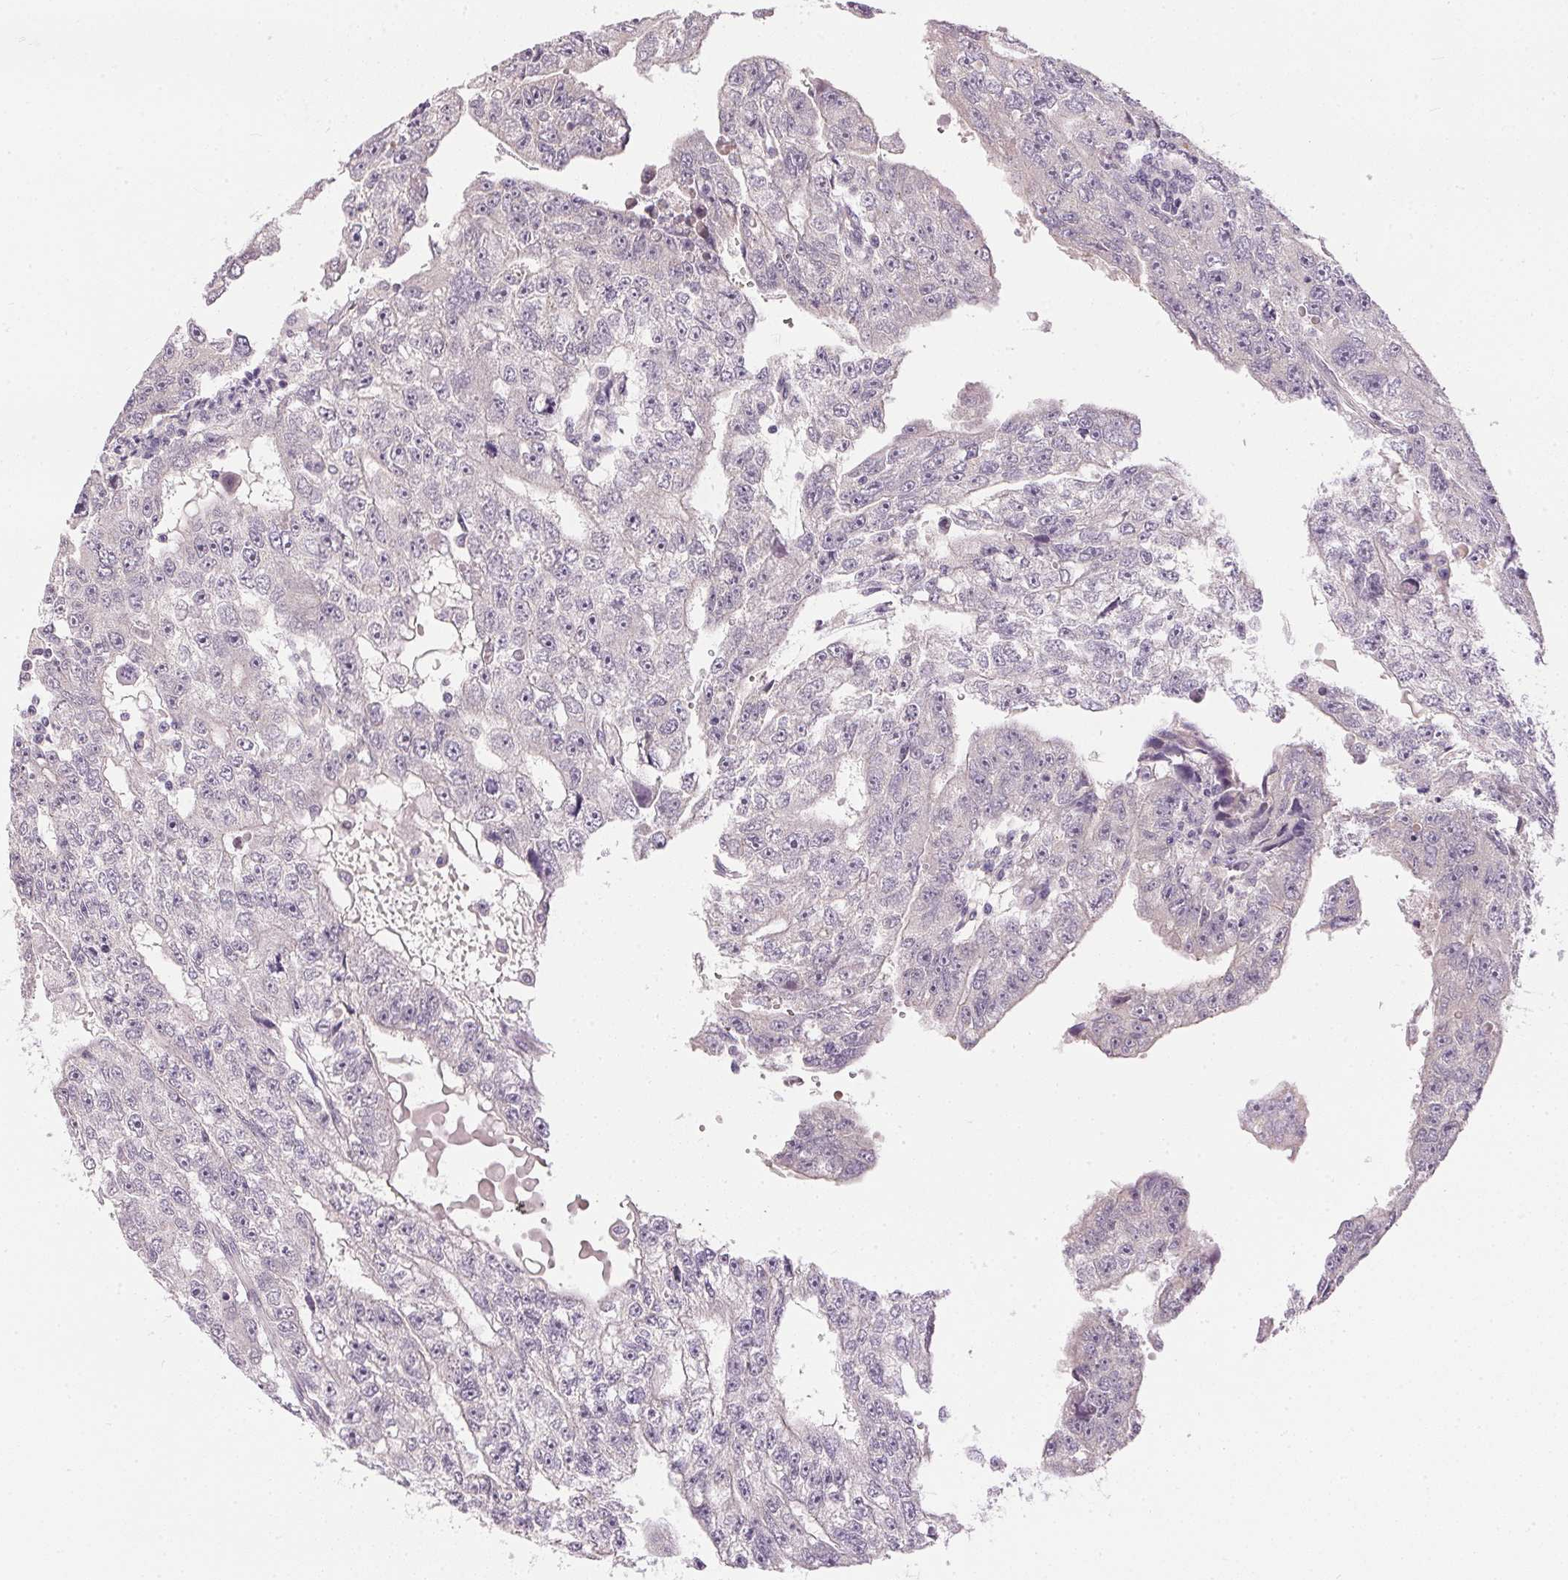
{"staining": {"intensity": "negative", "quantity": "none", "location": "none"}, "tissue": "testis cancer", "cell_type": "Tumor cells", "image_type": "cancer", "snomed": [{"axis": "morphology", "description": "Carcinoma, Embryonal, NOS"}, {"axis": "topography", "description": "Testis"}], "caption": "This is a histopathology image of immunohistochemistry staining of testis embryonal carcinoma, which shows no positivity in tumor cells.", "gene": "TTC23L", "patient": {"sex": "male", "age": 20}}